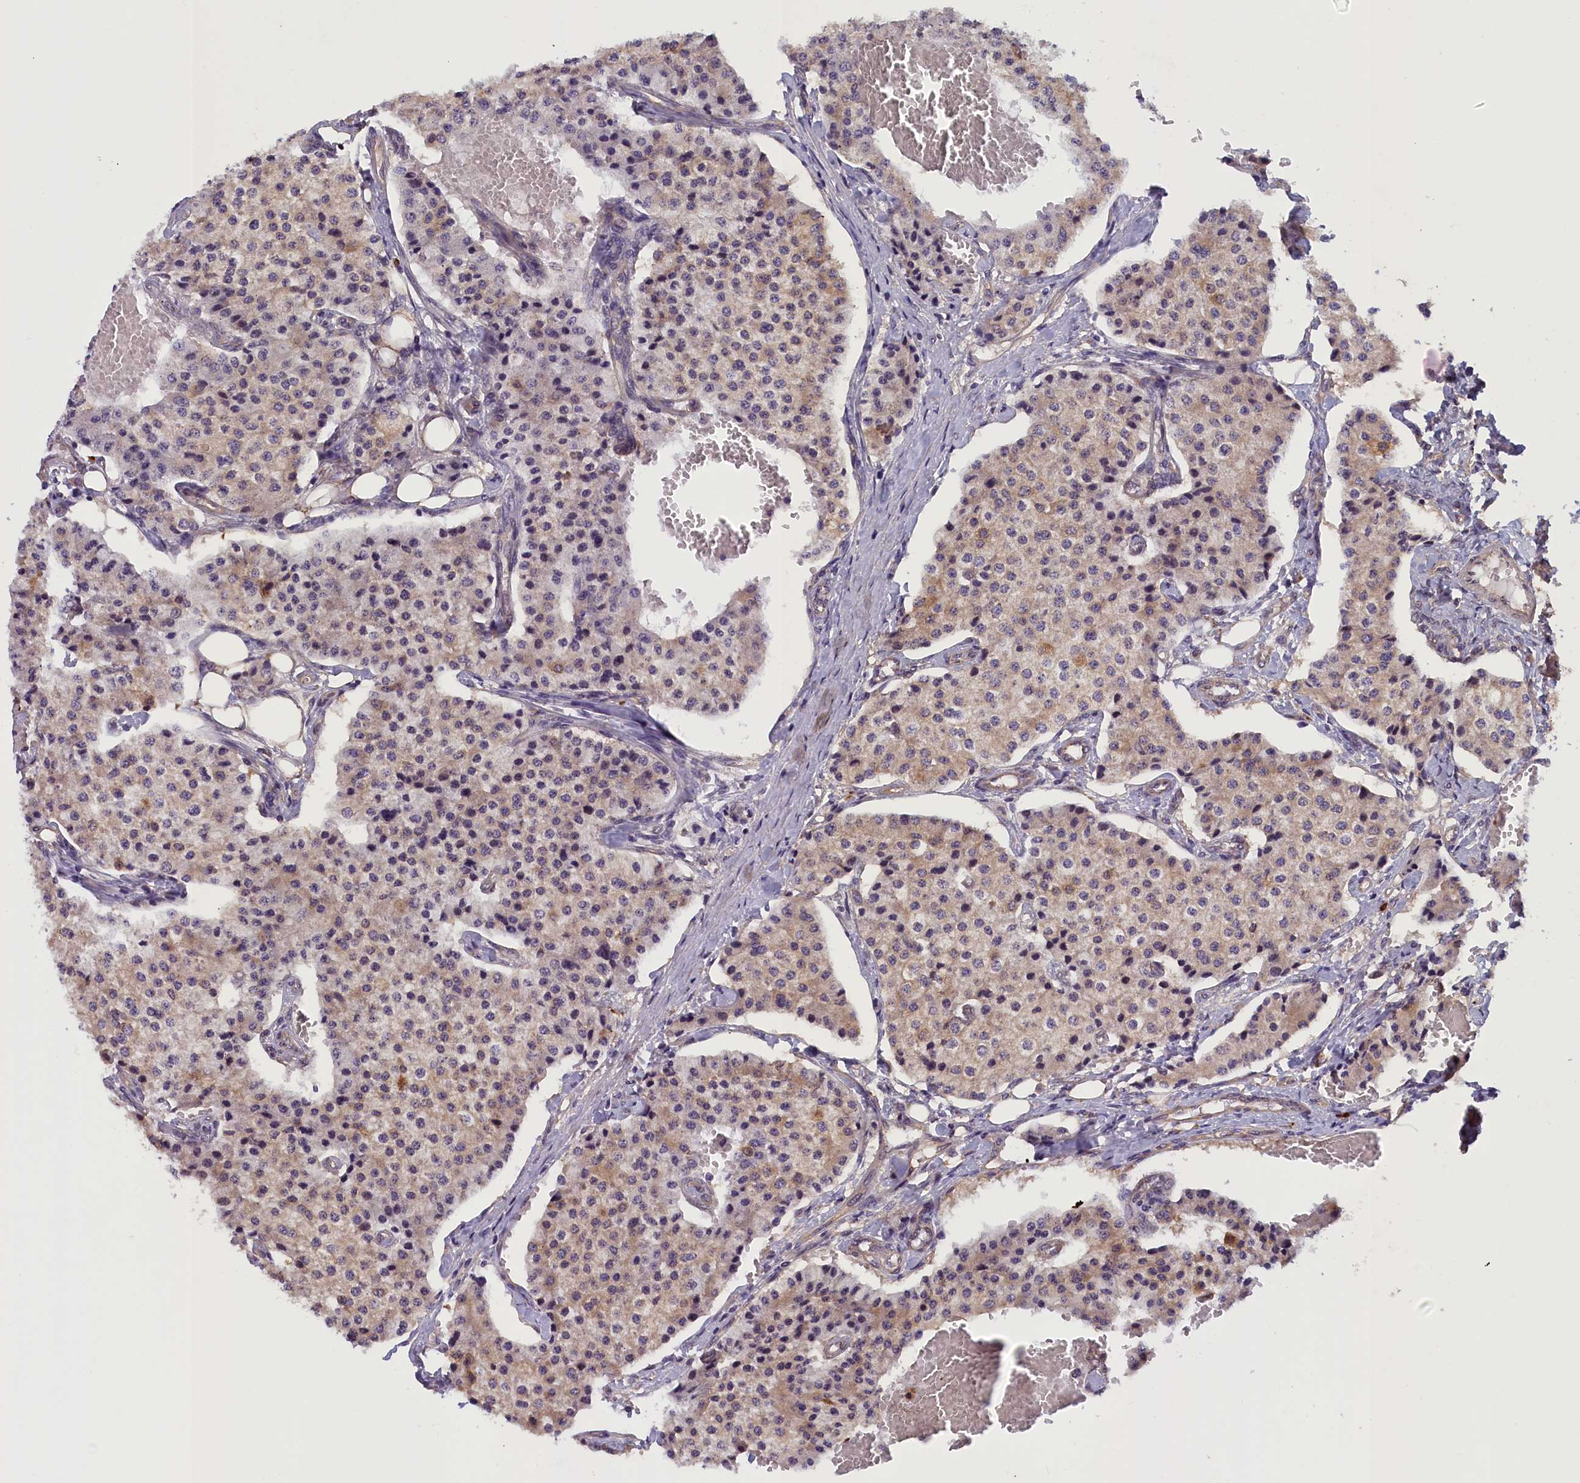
{"staining": {"intensity": "weak", "quantity": "<25%", "location": "cytoplasmic/membranous"}, "tissue": "carcinoid", "cell_type": "Tumor cells", "image_type": "cancer", "snomed": [{"axis": "morphology", "description": "Carcinoid, malignant, NOS"}, {"axis": "topography", "description": "Colon"}], "caption": "High magnification brightfield microscopy of carcinoid stained with DAB (3,3'-diaminobenzidine) (brown) and counterstained with hematoxylin (blue): tumor cells show no significant staining.", "gene": "CCDC9B", "patient": {"sex": "female", "age": 52}}